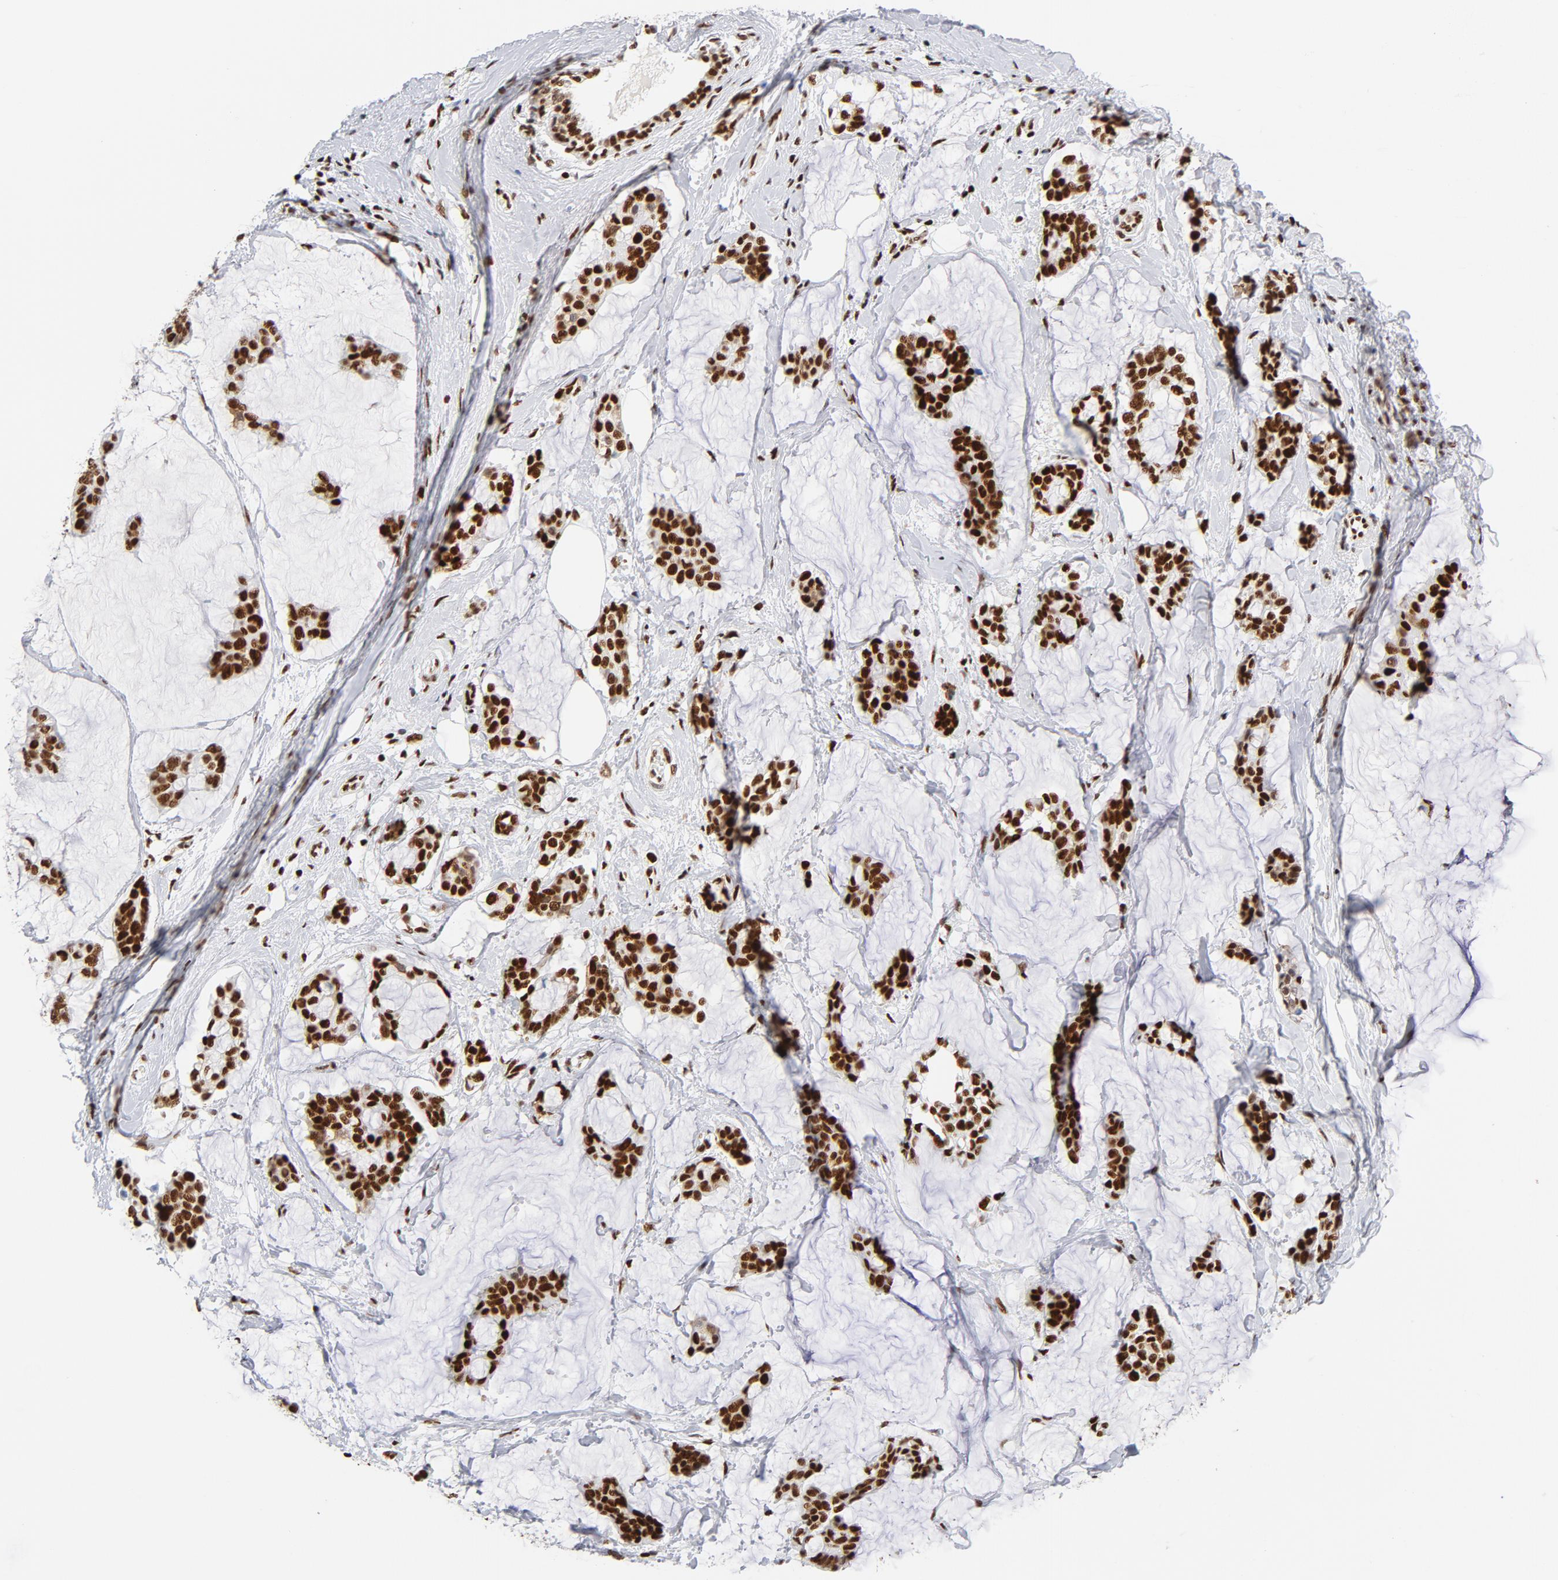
{"staining": {"intensity": "strong", "quantity": ">75%", "location": "nuclear"}, "tissue": "breast cancer", "cell_type": "Tumor cells", "image_type": "cancer", "snomed": [{"axis": "morphology", "description": "Duct carcinoma"}, {"axis": "topography", "description": "Breast"}], "caption": "IHC histopathology image of neoplastic tissue: human invasive ductal carcinoma (breast) stained using IHC shows high levels of strong protein expression localized specifically in the nuclear of tumor cells, appearing as a nuclear brown color.", "gene": "XRCC5", "patient": {"sex": "female", "age": 93}}